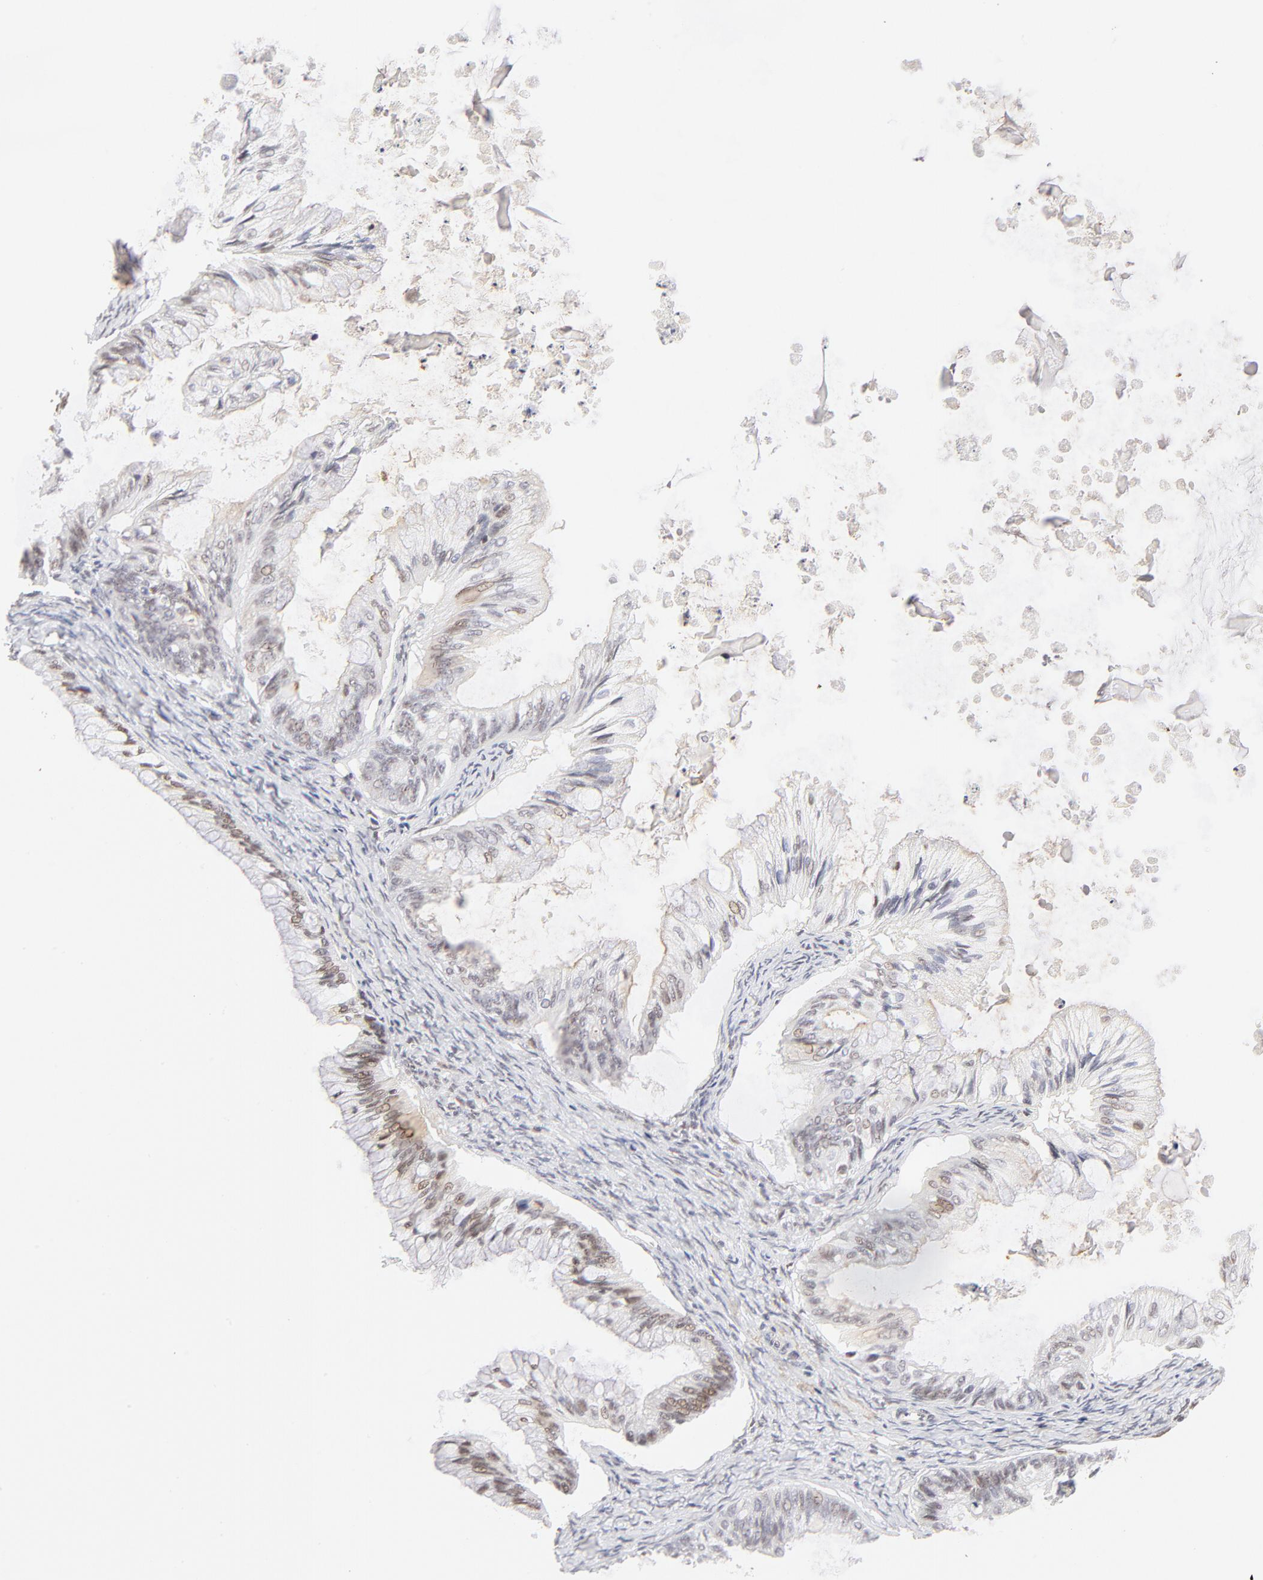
{"staining": {"intensity": "weak", "quantity": "<25%", "location": "nuclear"}, "tissue": "ovarian cancer", "cell_type": "Tumor cells", "image_type": "cancer", "snomed": [{"axis": "morphology", "description": "Cystadenocarcinoma, mucinous, NOS"}, {"axis": "topography", "description": "Ovary"}], "caption": "An image of human ovarian cancer (mucinous cystadenocarcinoma) is negative for staining in tumor cells. (DAB (3,3'-diaminobenzidine) immunohistochemistry, high magnification).", "gene": "PBX1", "patient": {"sex": "female", "age": 57}}